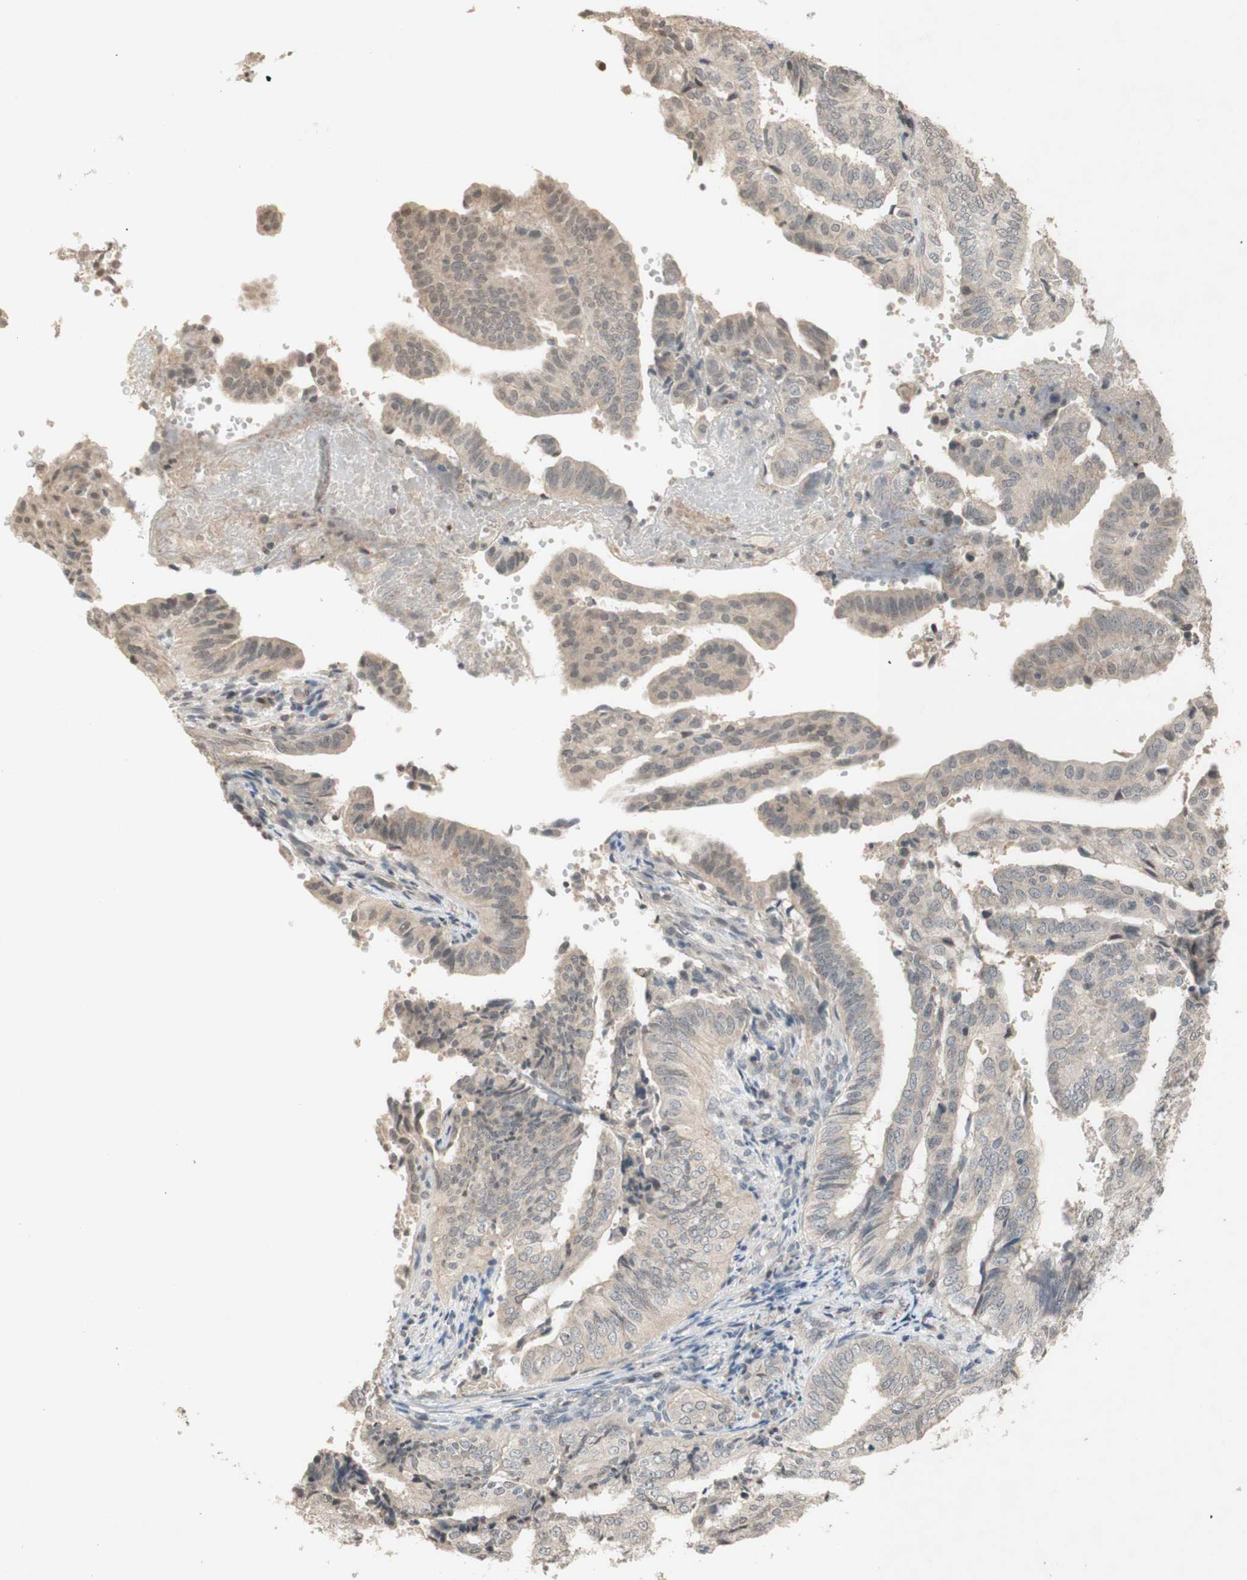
{"staining": {"intensity": "weak", "quantity": ">75%", "location": "cytoplasmic/membranous"}, "tissue": "endometrial cancer", "cell_type": "Tumor cells", "image_type": "cancer", "snomed": [{"axis": "morphology", "description": "Adenocarcinoma, NOS"}, {"axis": "topography", "description": "Endometrium"}], "caption": "IHC of endometrial cancer reveals low levels of weak cytoplasmic/membranous expression in approximately >75% of tumor cells. (DAB (3,3'-diaminobenzidine) = brown stain, brightfield microscopy at high magnification).", "gene": "GLI1", "patient": {"sex": "female", "age": 58}}